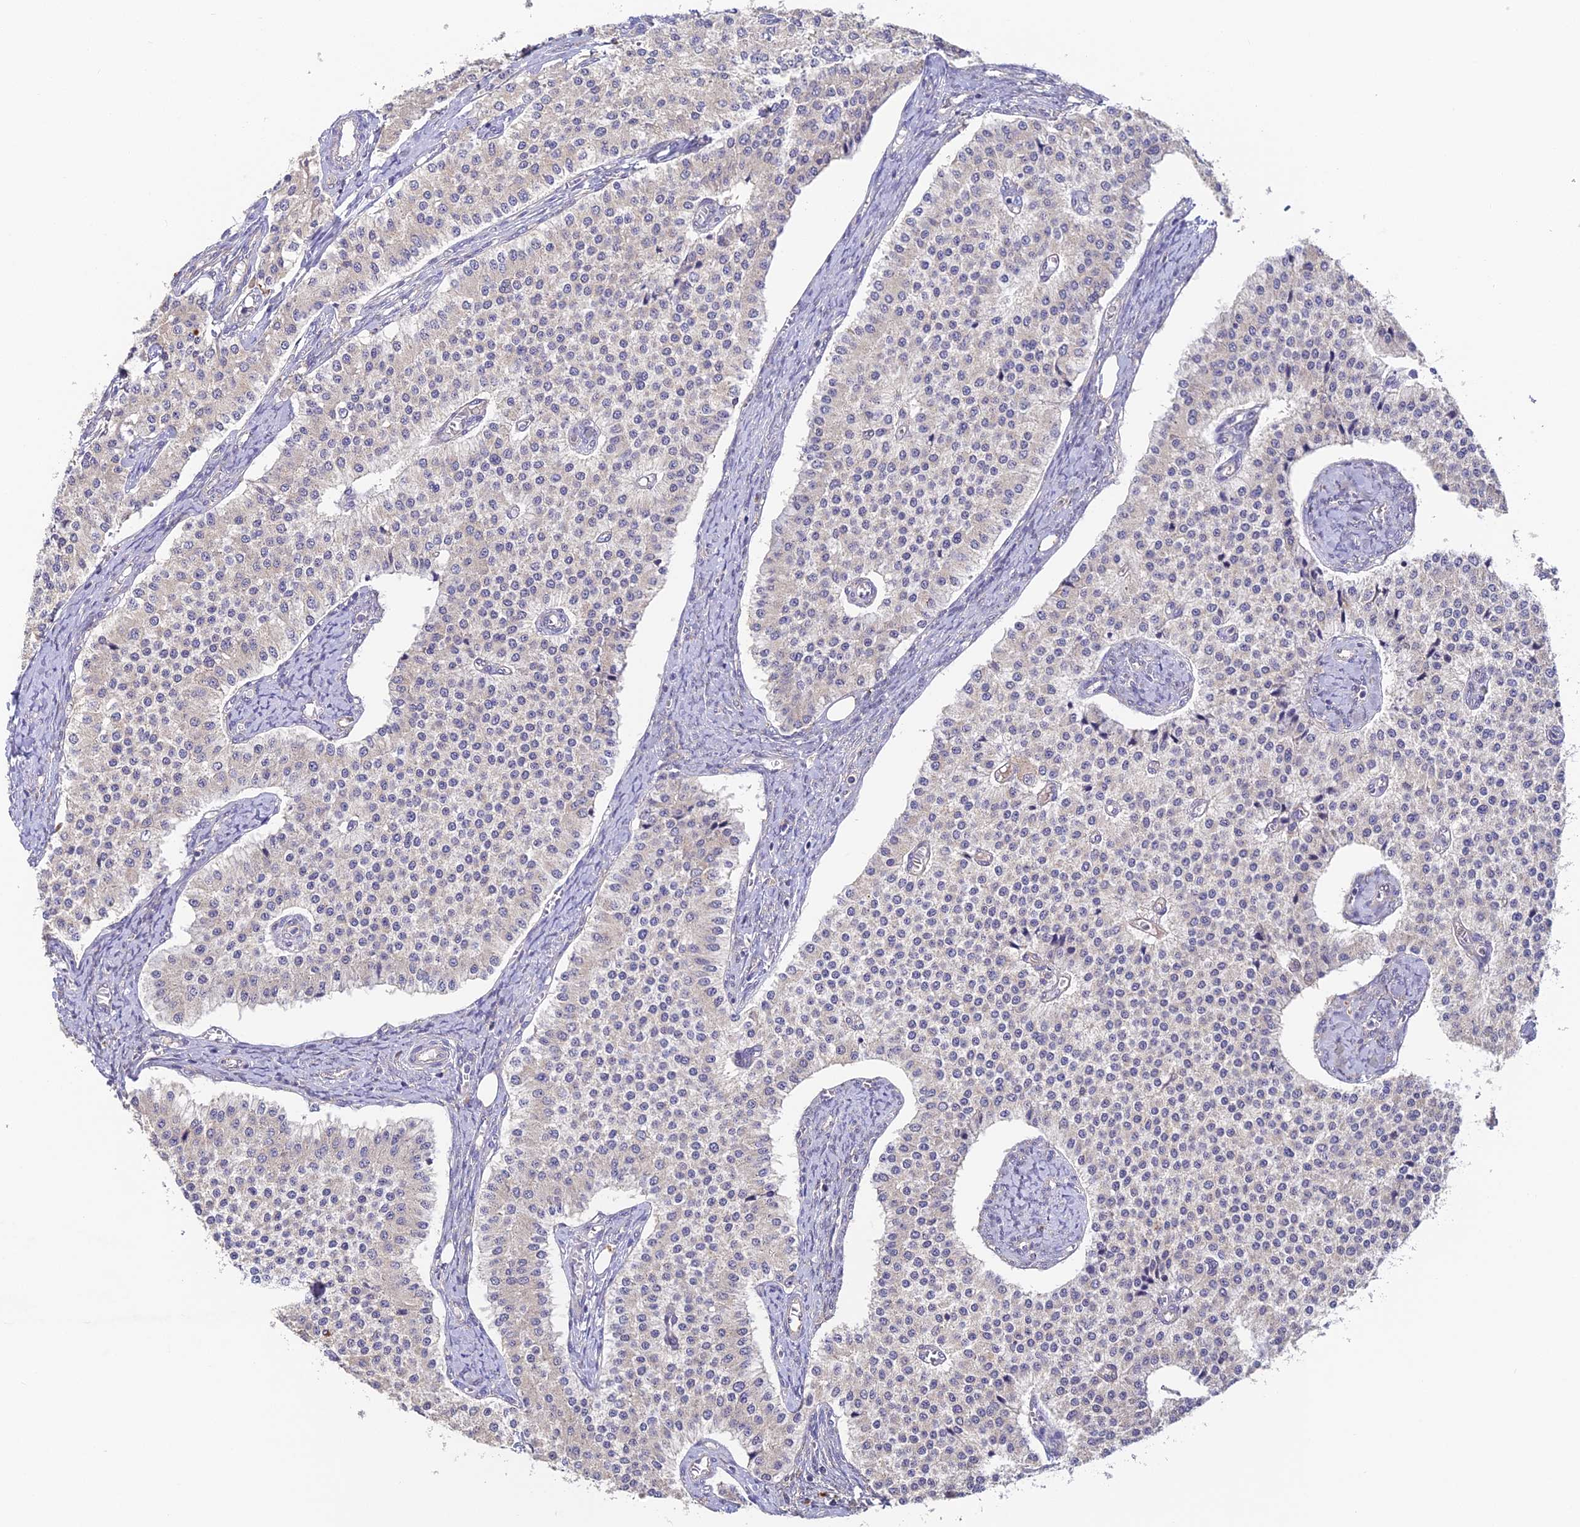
{"staining": {"intensity": "negative", "quantity": "none", "location": "none"}, "tissue": "carcinoid", "cell_type": "Tumor cells", "image_type": "cancer", "snomed": [{"axis": "morphology", "description": "Carcinoid, malignant, NOS"}, {"axis": "topography", "description": "Colon"}], "caption": "A photomicrograph of carcinoid (malignant) stained for a protein shows no brown staining in tumor cells.", "gene": "YAE1", "patient": {"sex": "female", "age": 52}}